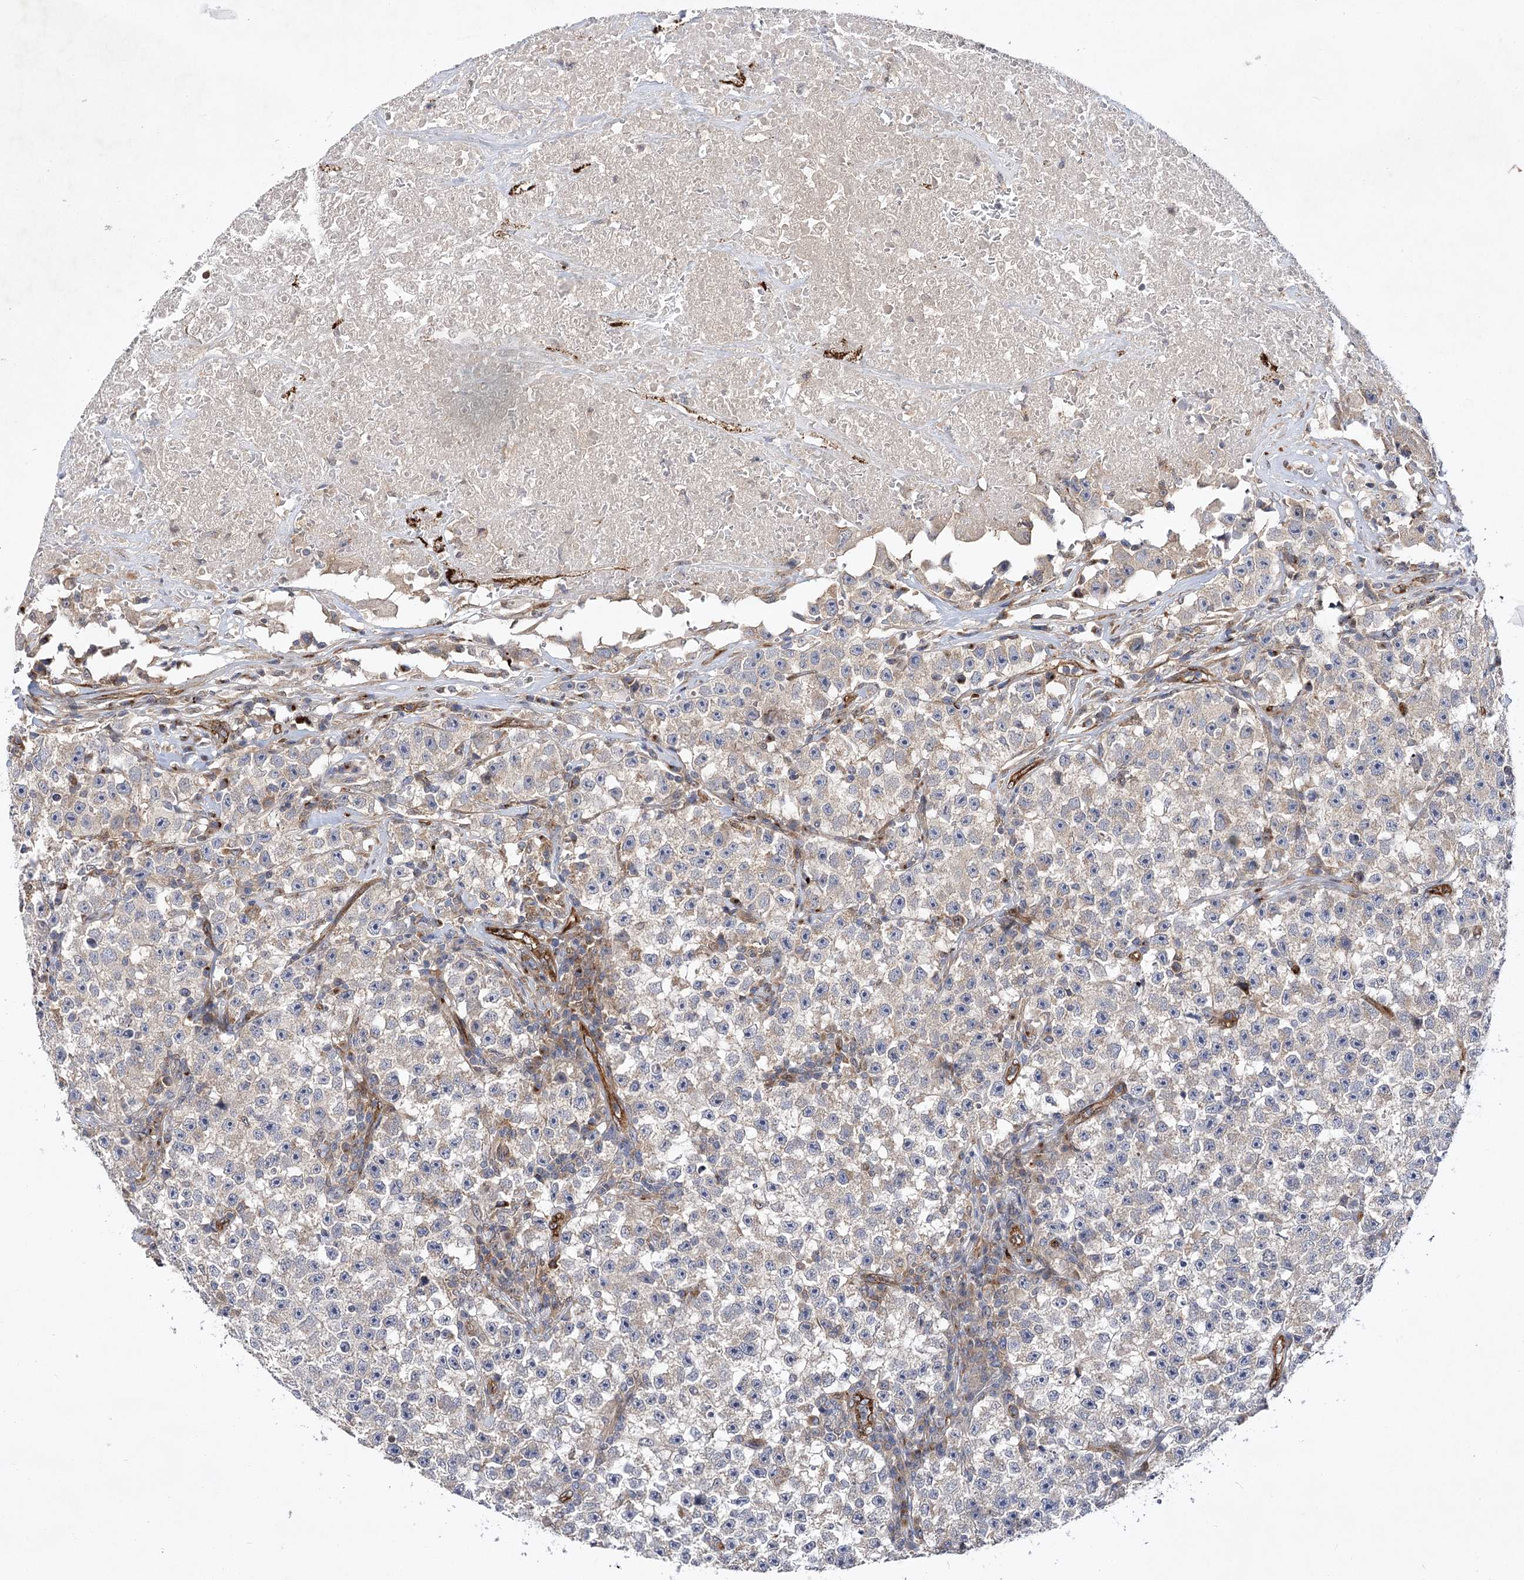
{"staining": {"intensity": "weak", "quantity": "<25%", "location": "cytoplasmic/membranous"}, "tissue": "testis cancer", "cell_type": "Tumor cells", "image_type": "cancer", "snomed": [{"axis": "morphology", "description": "Seminoma, NOS"}, {"axis": "topography", "description": "Testis"}], "caption": "A photomicrograph of seminoma (testis) stained for a protein displays no brown staining in tumor cells.", "gene": "ARHGAP31", "patient": {"sex": "male", "age": 22}}